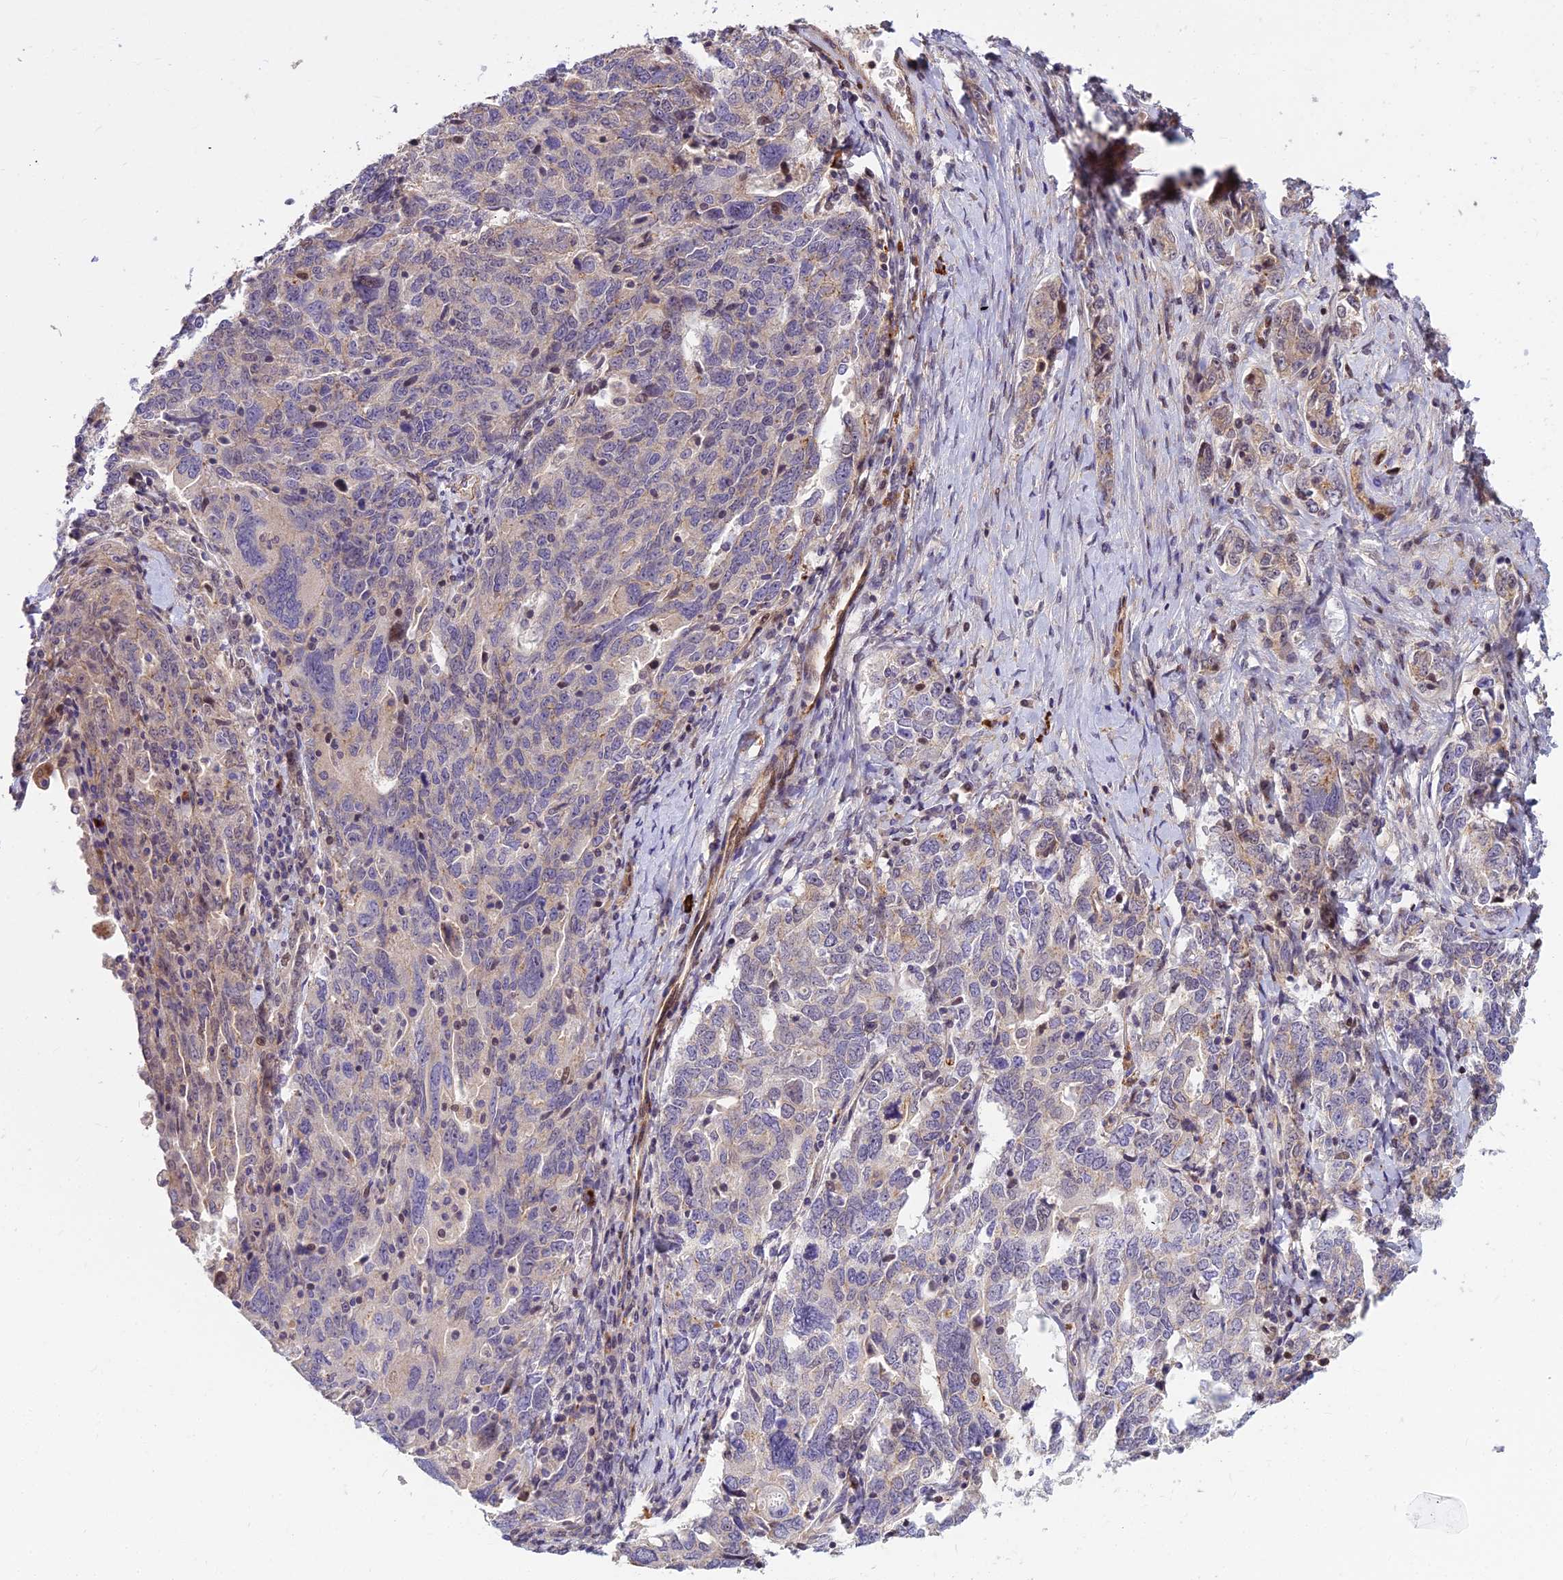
{"staining": {"intensity": "moderate", "quantity": "<25%", "location": "cytoplasmic/membranous"}, "tissue": "ovarian cancer", "cell_type": "Tumor cells", "image_type": "cancer", "snomed": [{"axis": "morphology", "description": "Carcinoma, endometroid"}, {"axis": "topography", "description": "Ovary"}], "caption": "Human ovarian cancer (endometroid carcinoma) stained for a protein (brown) reveals moderate cytoplasmic/membranous positive expression in approximately <25% of tumor cells.", "gene": "GLYATL3", "patient": {"sex": "female", "age": 62}}